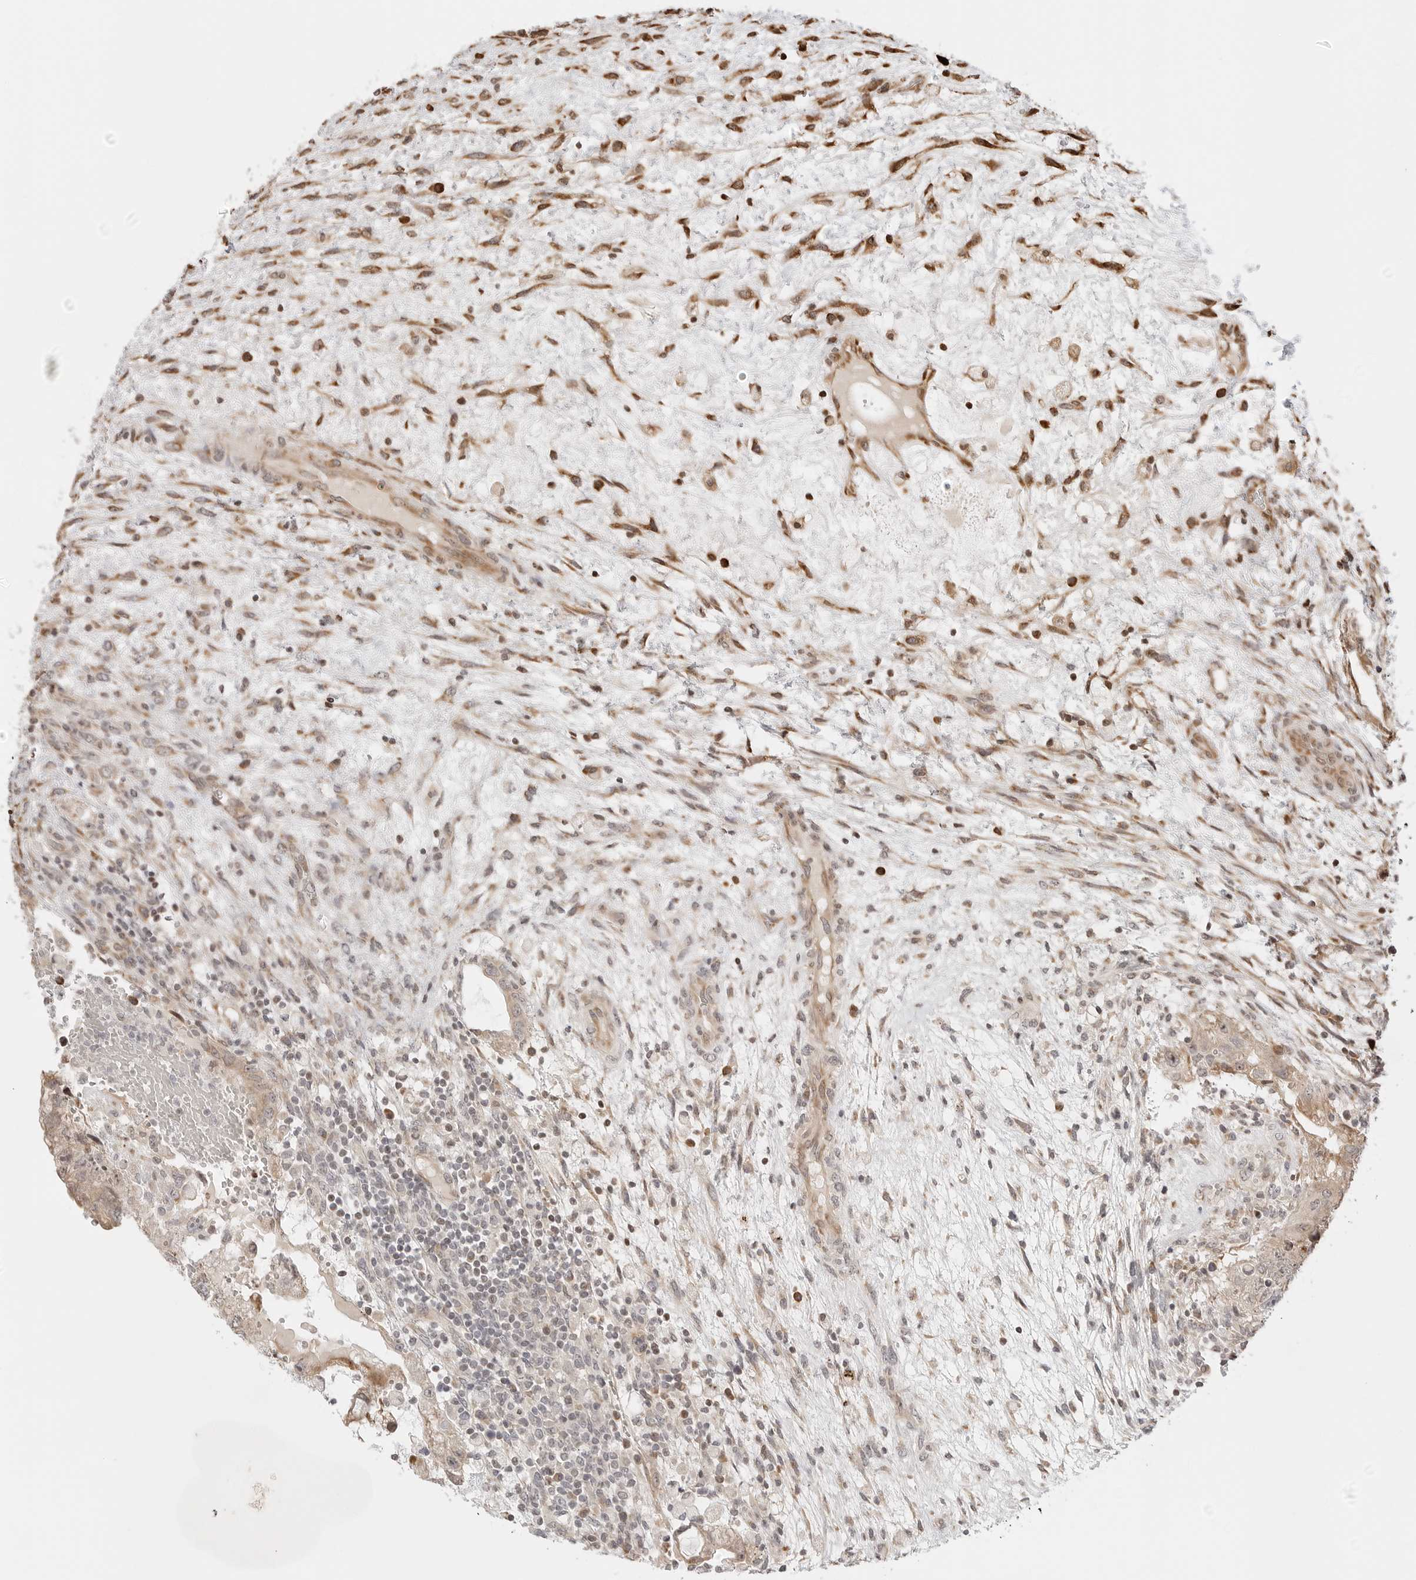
{"staining": {"intensity": "weak", "quantity": "<25%", "location": "cytoplasmic/membranous,nuclear"}, "tissue": "testis cancer", "cell_type": "Tumor cells", "image_type": "cancer", "snomed": [{"axis": "morphology", "description": "Carcinoma, Embryonal, NOS"}, {"axis": "topography", "description": "Testis"}], "caption": "Protein analysis of testis cancer exhibits no significant expression in tumor cells.", "gene": "FKBP14", "patient": {"sex": "male", "age": 36}}